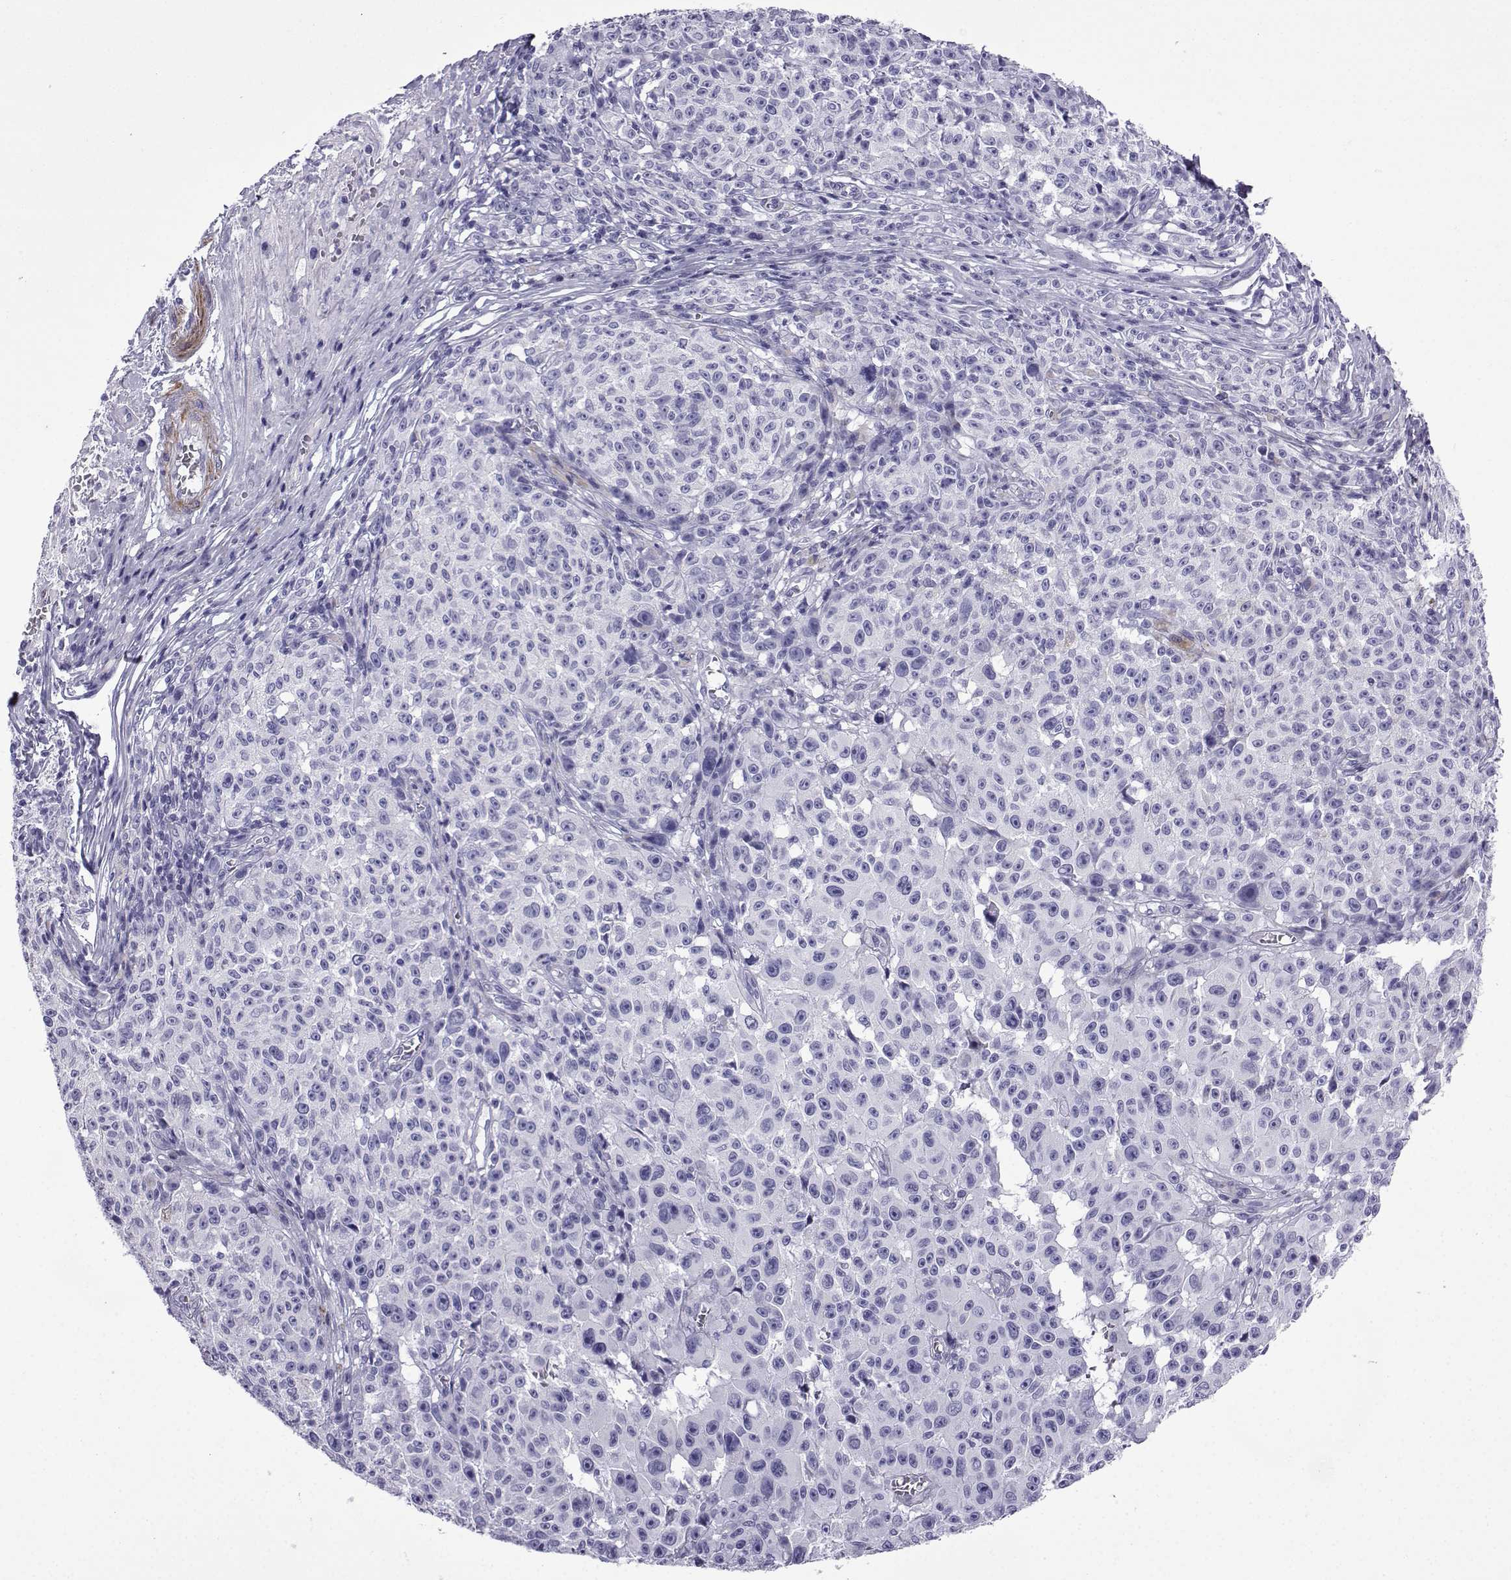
{"staining": {"intensity": "negative", "quantity": "none", "location": "none"}, "tissue": "melanoma", "cell_type": "Tumor cells", "image_type": "cancer", "snomed": [{"axis": "morphology", "description": "Malignant melanoma, NOS"}, {"axis": "topography", "description": "Skin"}], "caption": "Immunohistochemistry (IHC) of malignant melanoma displays no expression in tumor cells.", "gene": "KCNF1", "patient": {"sex": "female", "age": 82}}